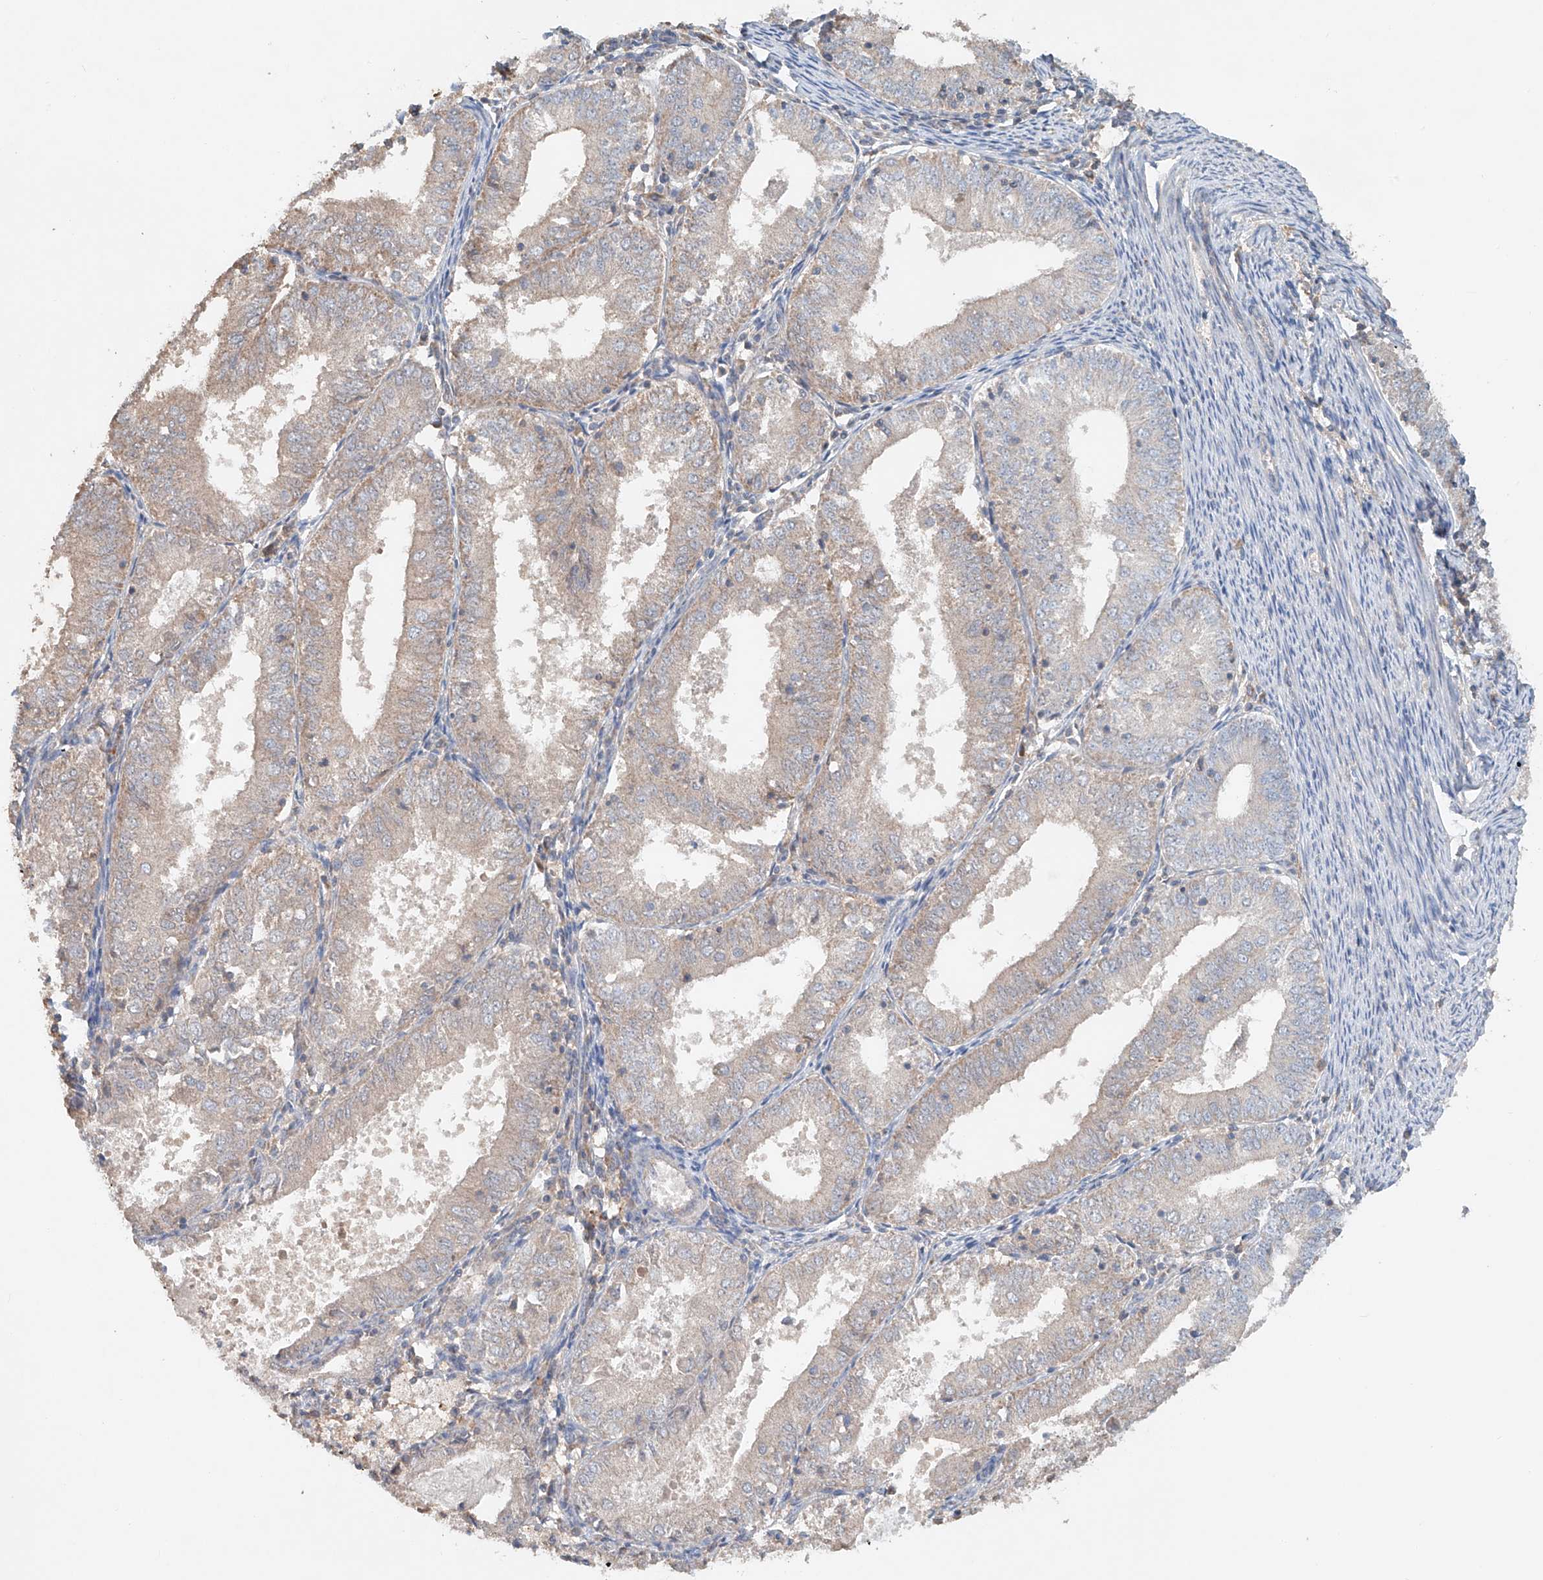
{"staining": {"intensity": "negative", "quantity": "none", "location": "none"}, "tissue": "endometrial cancer", "cell_type": "Tumor cells", "image_type": "cancer", "snomed": [{"axis": "morphology", "description": "Adenocarcinoma, NOS"}, {"axis": "topography", "description": "Endometrium"}], "caption": "Adenocarcinoma (endometrial) was stained to show a protein in brown. There is no significant positivity in tumor cells.", "gene": "GNB1L", "patient": {"sex": "female", "age": 57}}